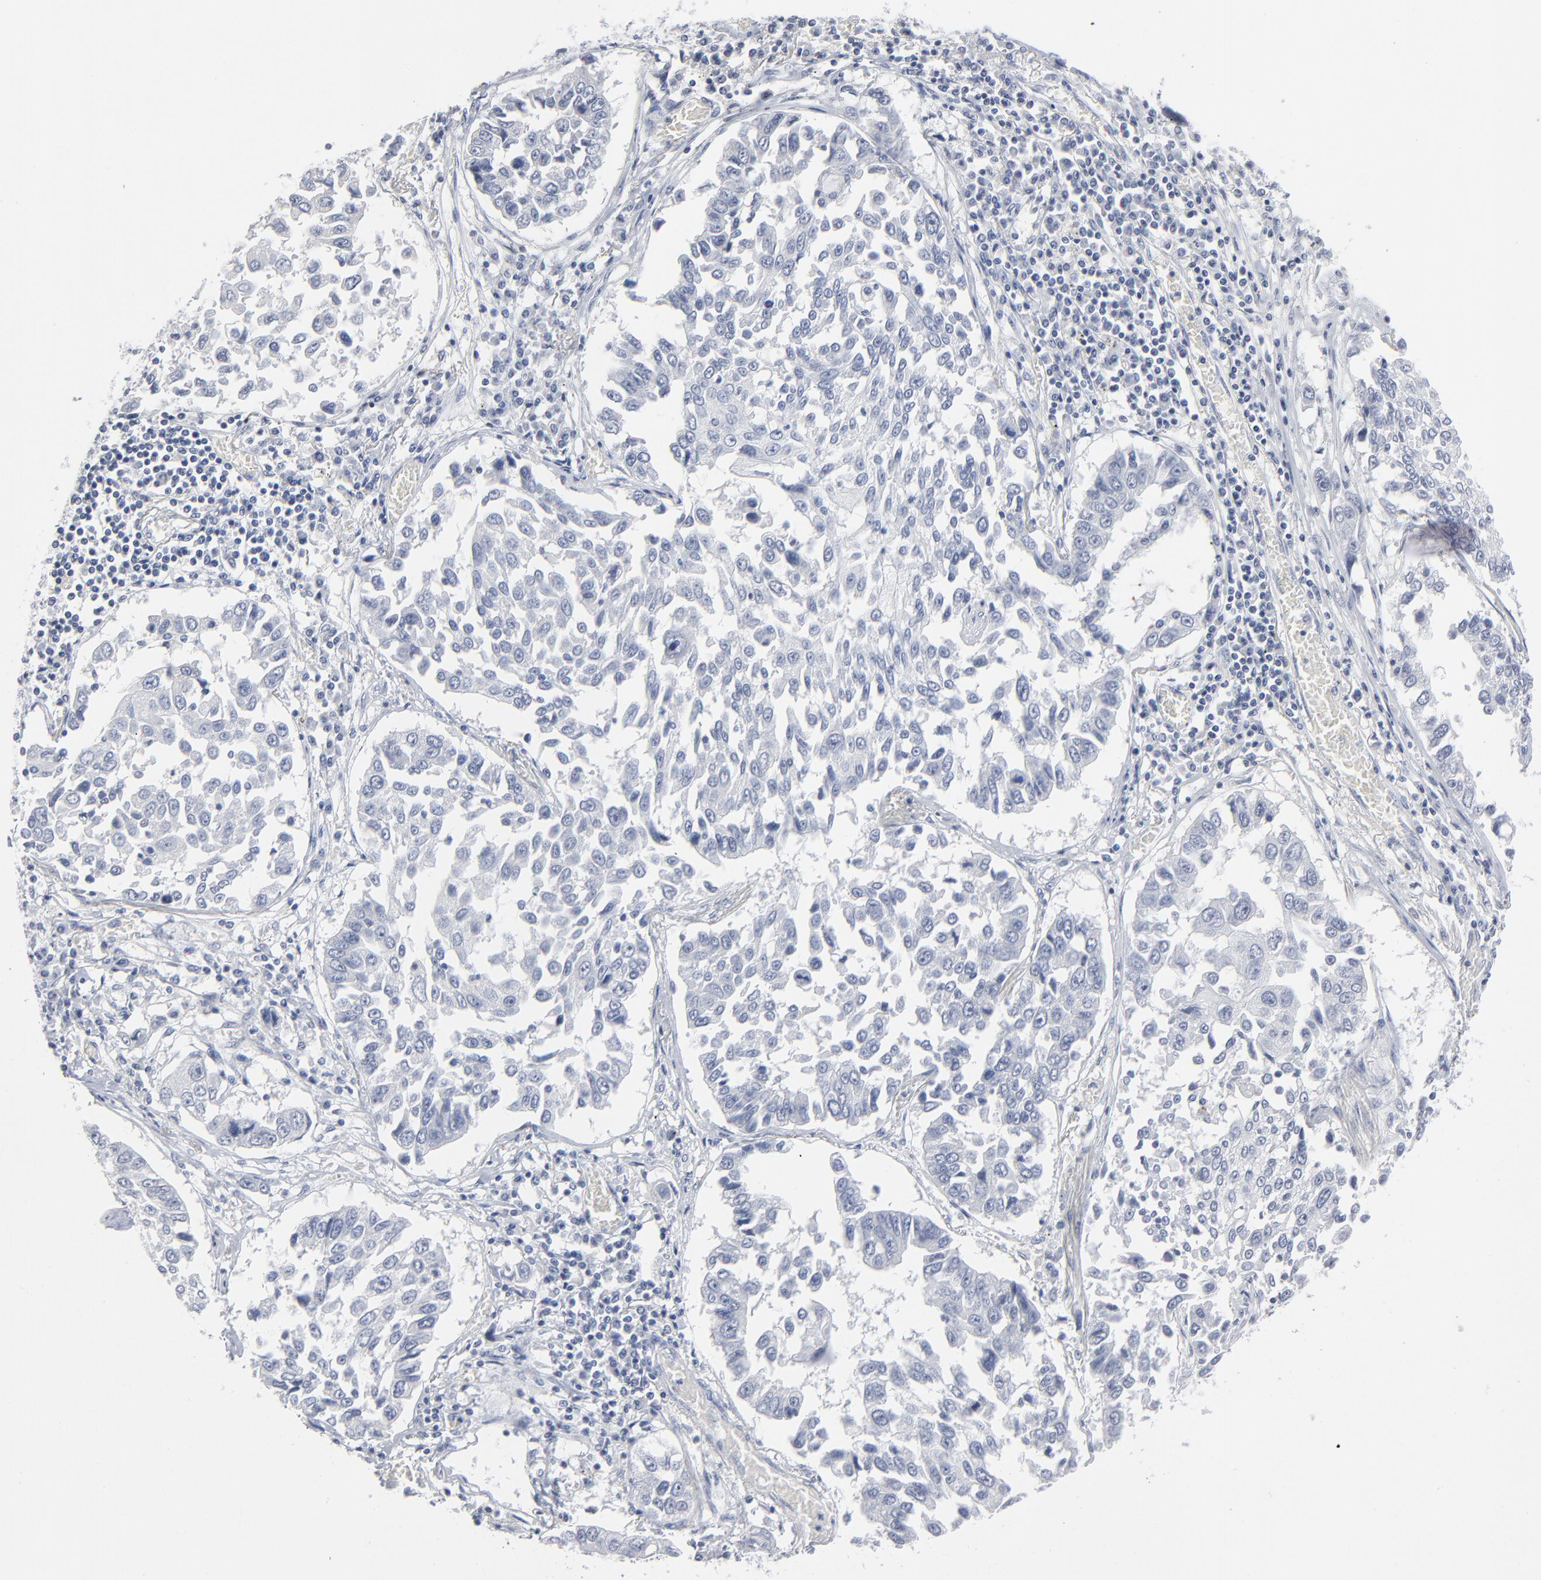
{"staining": {"intensity": "negative", "quantity": "none", "location": "none"}, "tissue": "lung cancer", "cell_type": "Tumor cells", "image_type": "cancer", "snomed": [{"axis": "morphology", "description": "Squamous cell carcinoma, NOS"}, {"axis": "topography", "description": "Lung"}], "caption": "IHC of human lung cancer exhibits no positivity in tumor cells.", "gene": "PAGE1", "patient": {"sex": "male", "age": 71}}